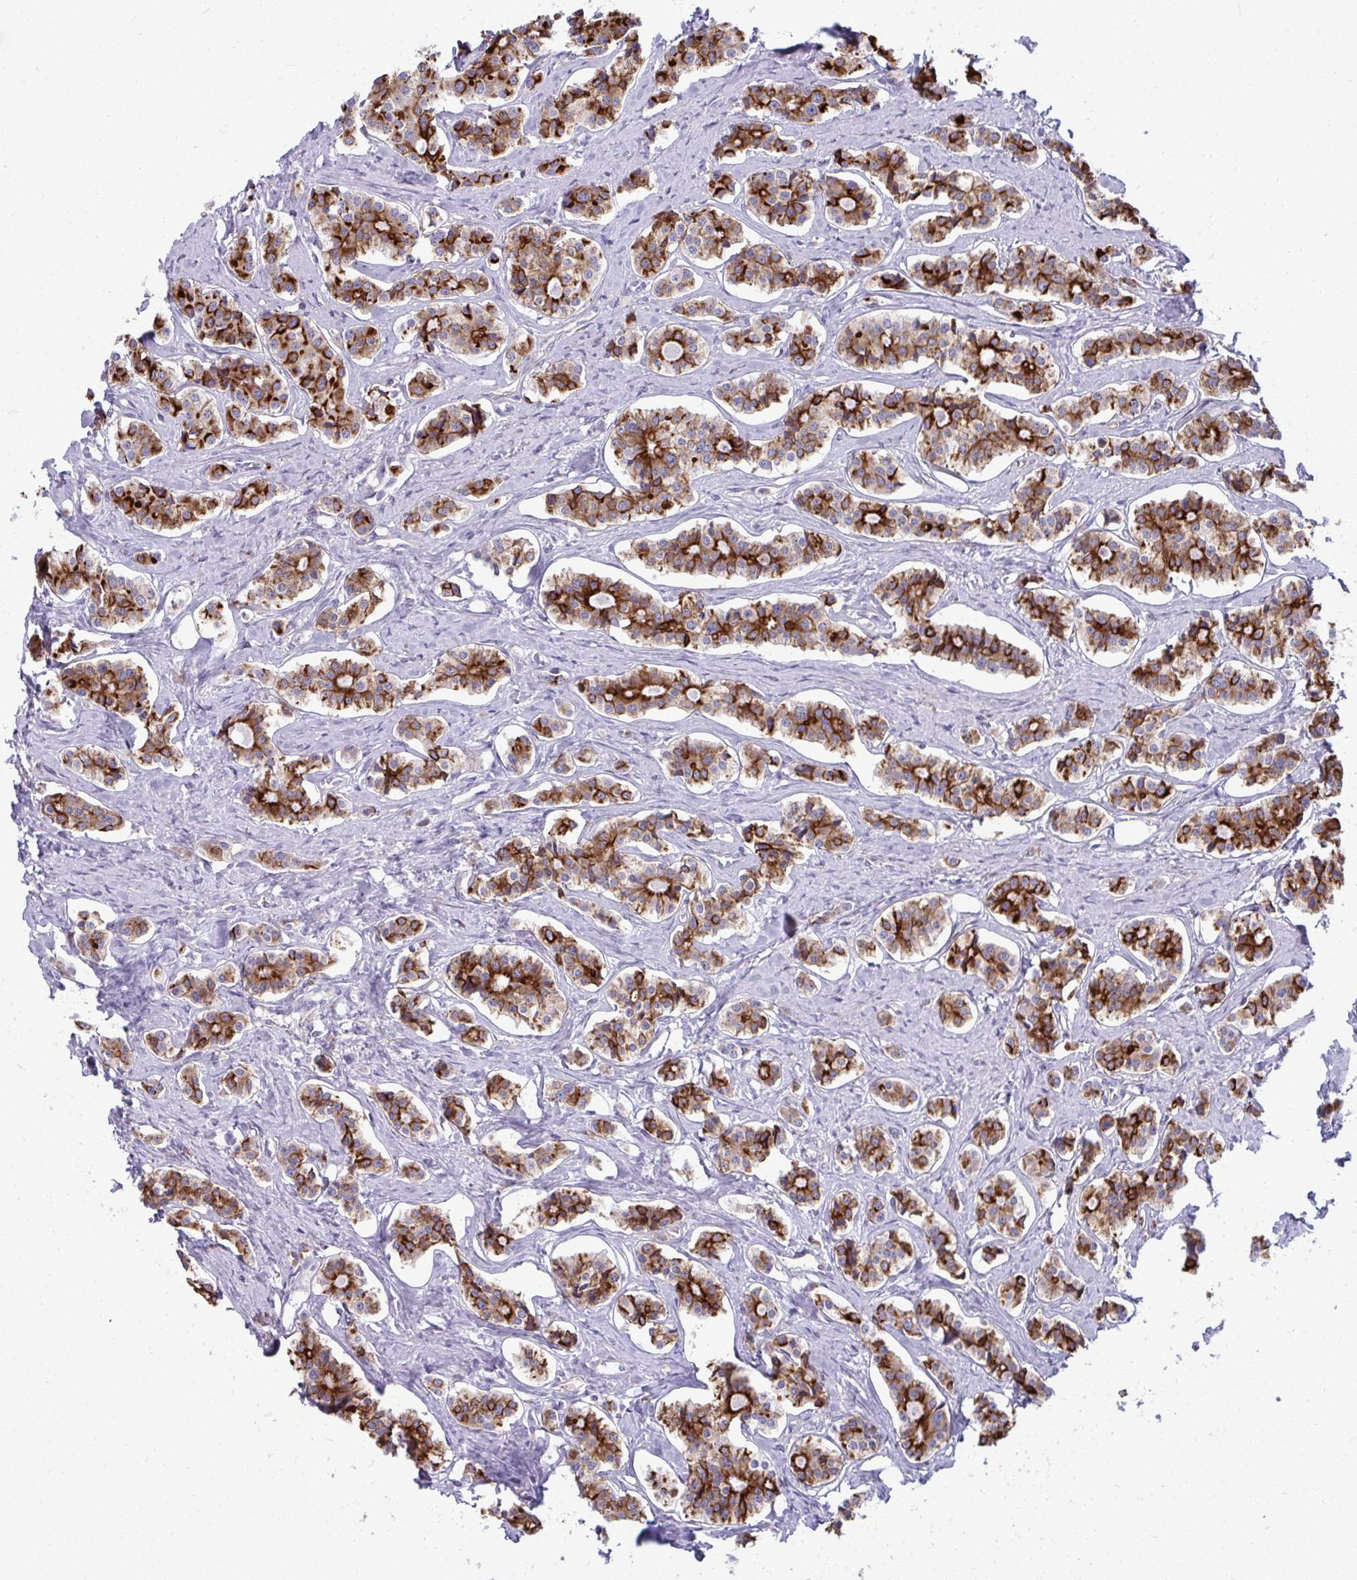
{"staining": {"intensity": "strong", "quantity": ">75%", "location": "cytoplasmic/membranous"}, "tissue": "carcinoid", "cell_type": "Tumor cells", "image_type": "cancer", "snomed": [{"axis": "morphology", "description": "Carcinoid, malignant, NOS"}, {"axis": "topography", "description": "Small intestine"}], "caption": "IHC staining of carcinoid (malignant), which exhibits high levels of strong cytoplasmic/membranous positivity in approximately >75% of tumor cells indicating strong cytoplasmic/membranous protein expression. The staining was performed using DAB (brown) for protein detection and nuclei were counterstained in hematoxylin (blue).", "gene": "GFPT2", "patient": {"sex": "male", "age": 63}}